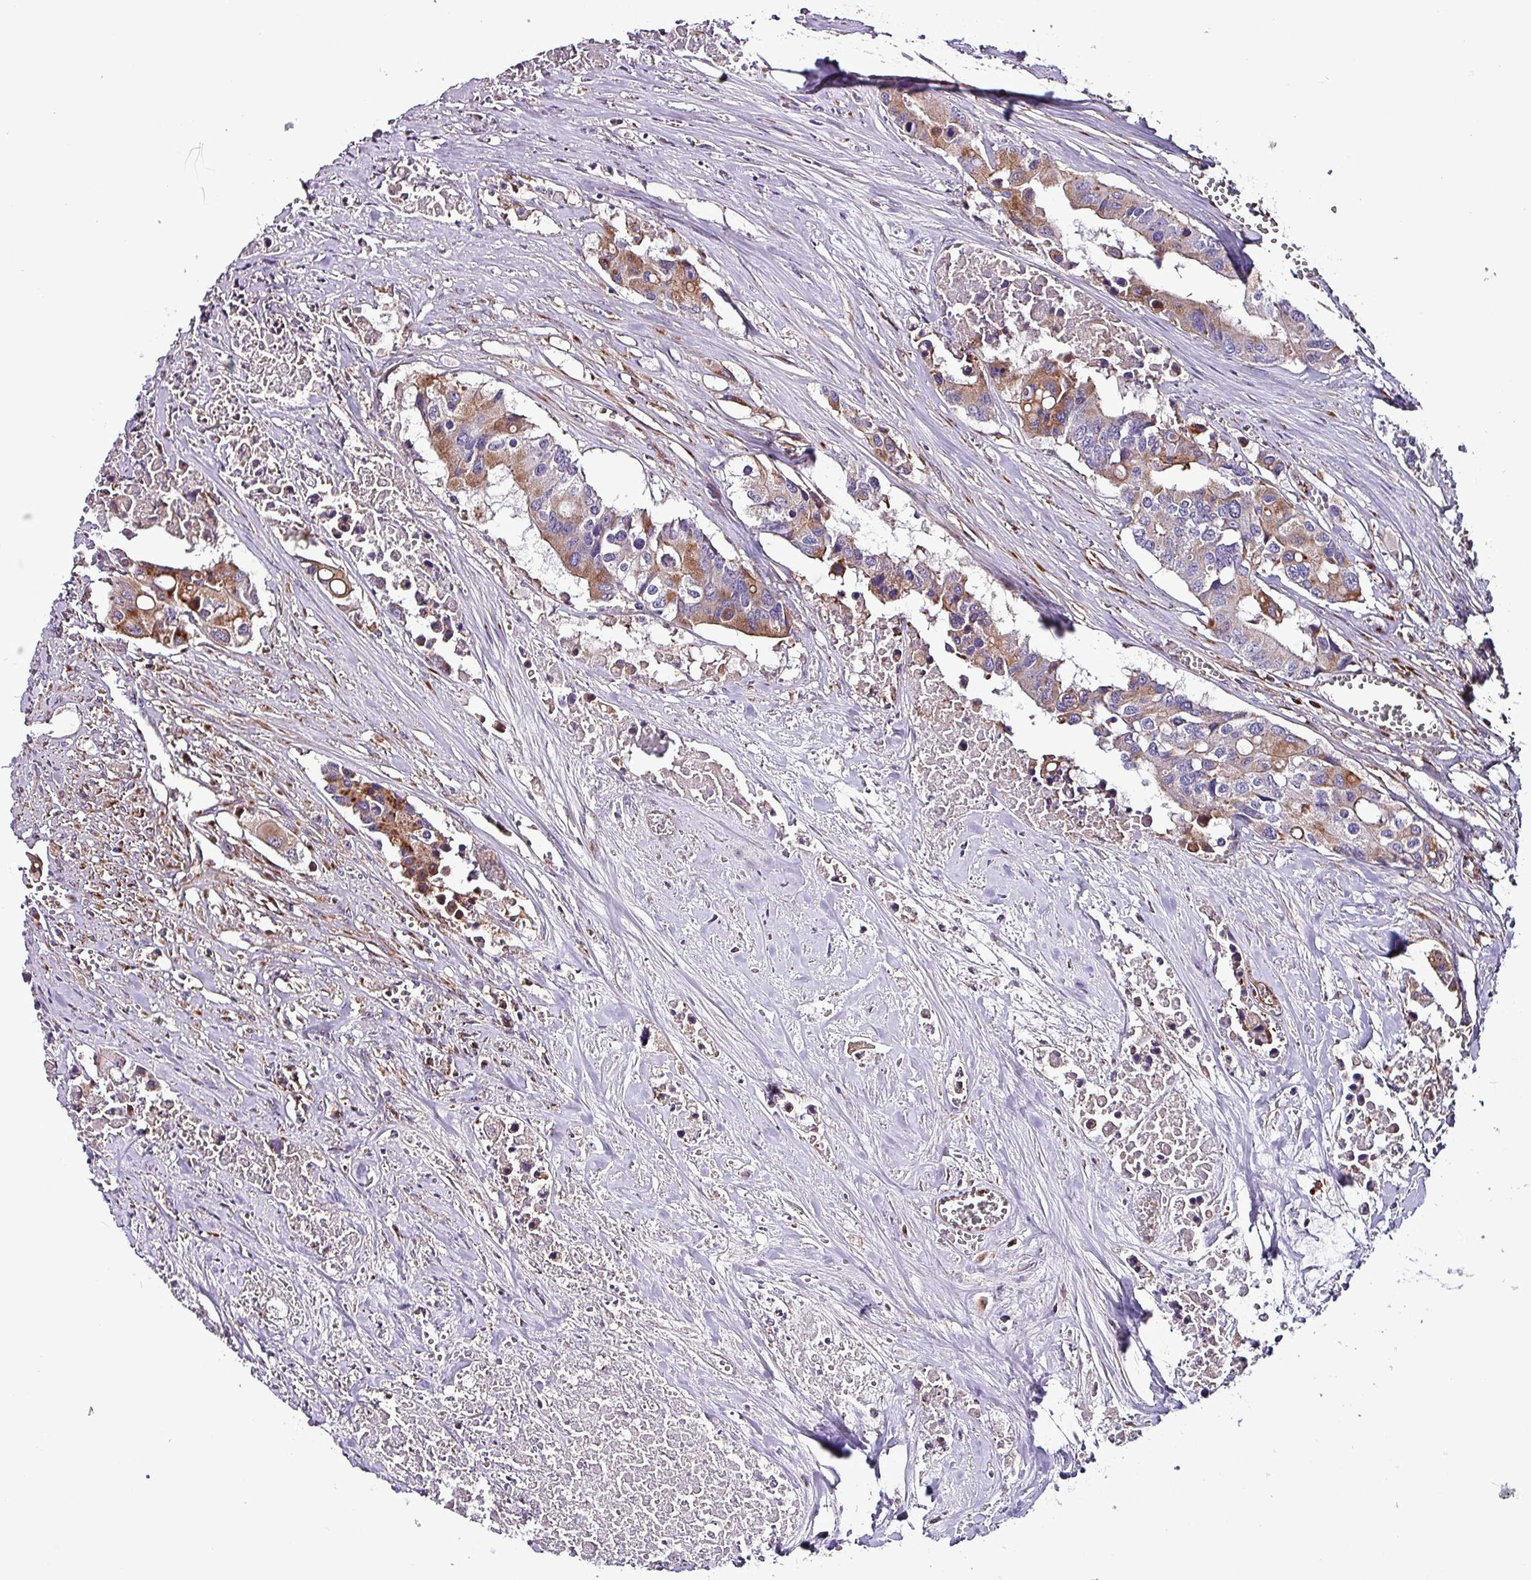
{"staining": {"intensity": "moderate", "quantity": "25%-75%", "location": "cytoplasmic/membranous"}, "tissue": "colorectal cancer", "cell_type": "Tumor cells", "image_type": "cancer", "snomed": [{"axis": "morphology", "description": "Adenocarcinoma, NOS"}, {"axis": "topography", "description": "Colon"}], "caption": "Immunohistochemistry staining of colorectal cancer, which exhibits medium levels of moderate cytoplasmic/membranous positivity in about 25%-75% of tumor cells indicating moderate cytoplasmic/membranous protein expression. The staining was performed using DAB (brown) for protein detection and nuclei were counterstained in hematoxylin (blue).", "gene": "VAMP4", "patient": {"sex": "male", "age": 77}}